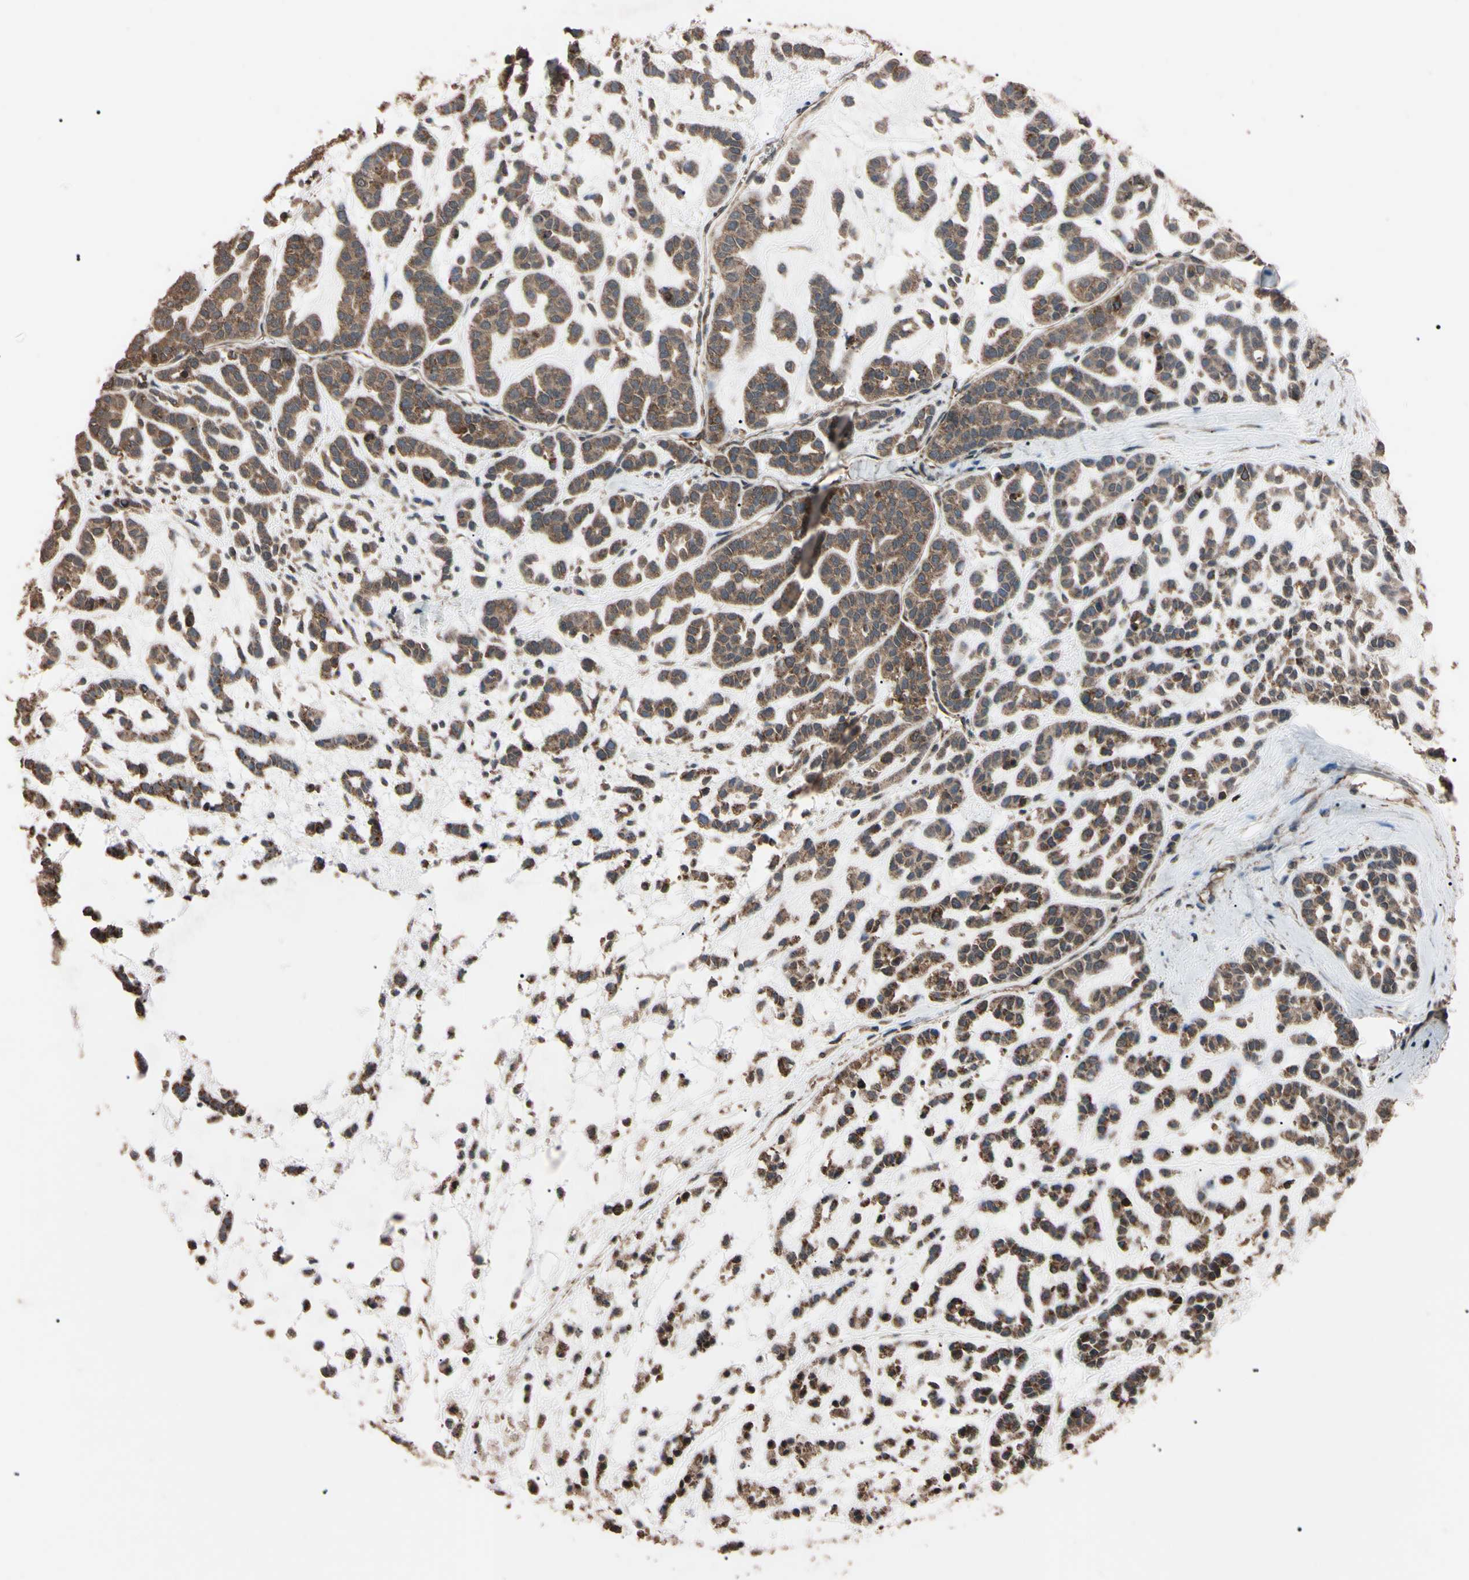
{"staining": {"intensity": "moderate", "quantity": ">75%", "location": "cytoplasmic/membranous"}, "tissue": "head and neck cancer", "cell_type": "Tumor cells", "image_type": "cancer", "snomed": [{"axis": "morphology", "description": "Adenocarcinoma, NOS"}, {"axis": "morphology", "description": "Adenoma, NOS"}, {"axis": "topography", "description": "Head-Neck"}], "caption": "Protein expression analysis of human head and neck cancer reveals moderate cytoplasmic/membranous staining in about >75% of tumor cells. The staining is performed using DAB brown chromogen to label protein expression. The nuclei are counter-stained blue using hematoxylin.", "gene": "TNFRSF1A", "patient": {"sex": "female", "age": 55}}